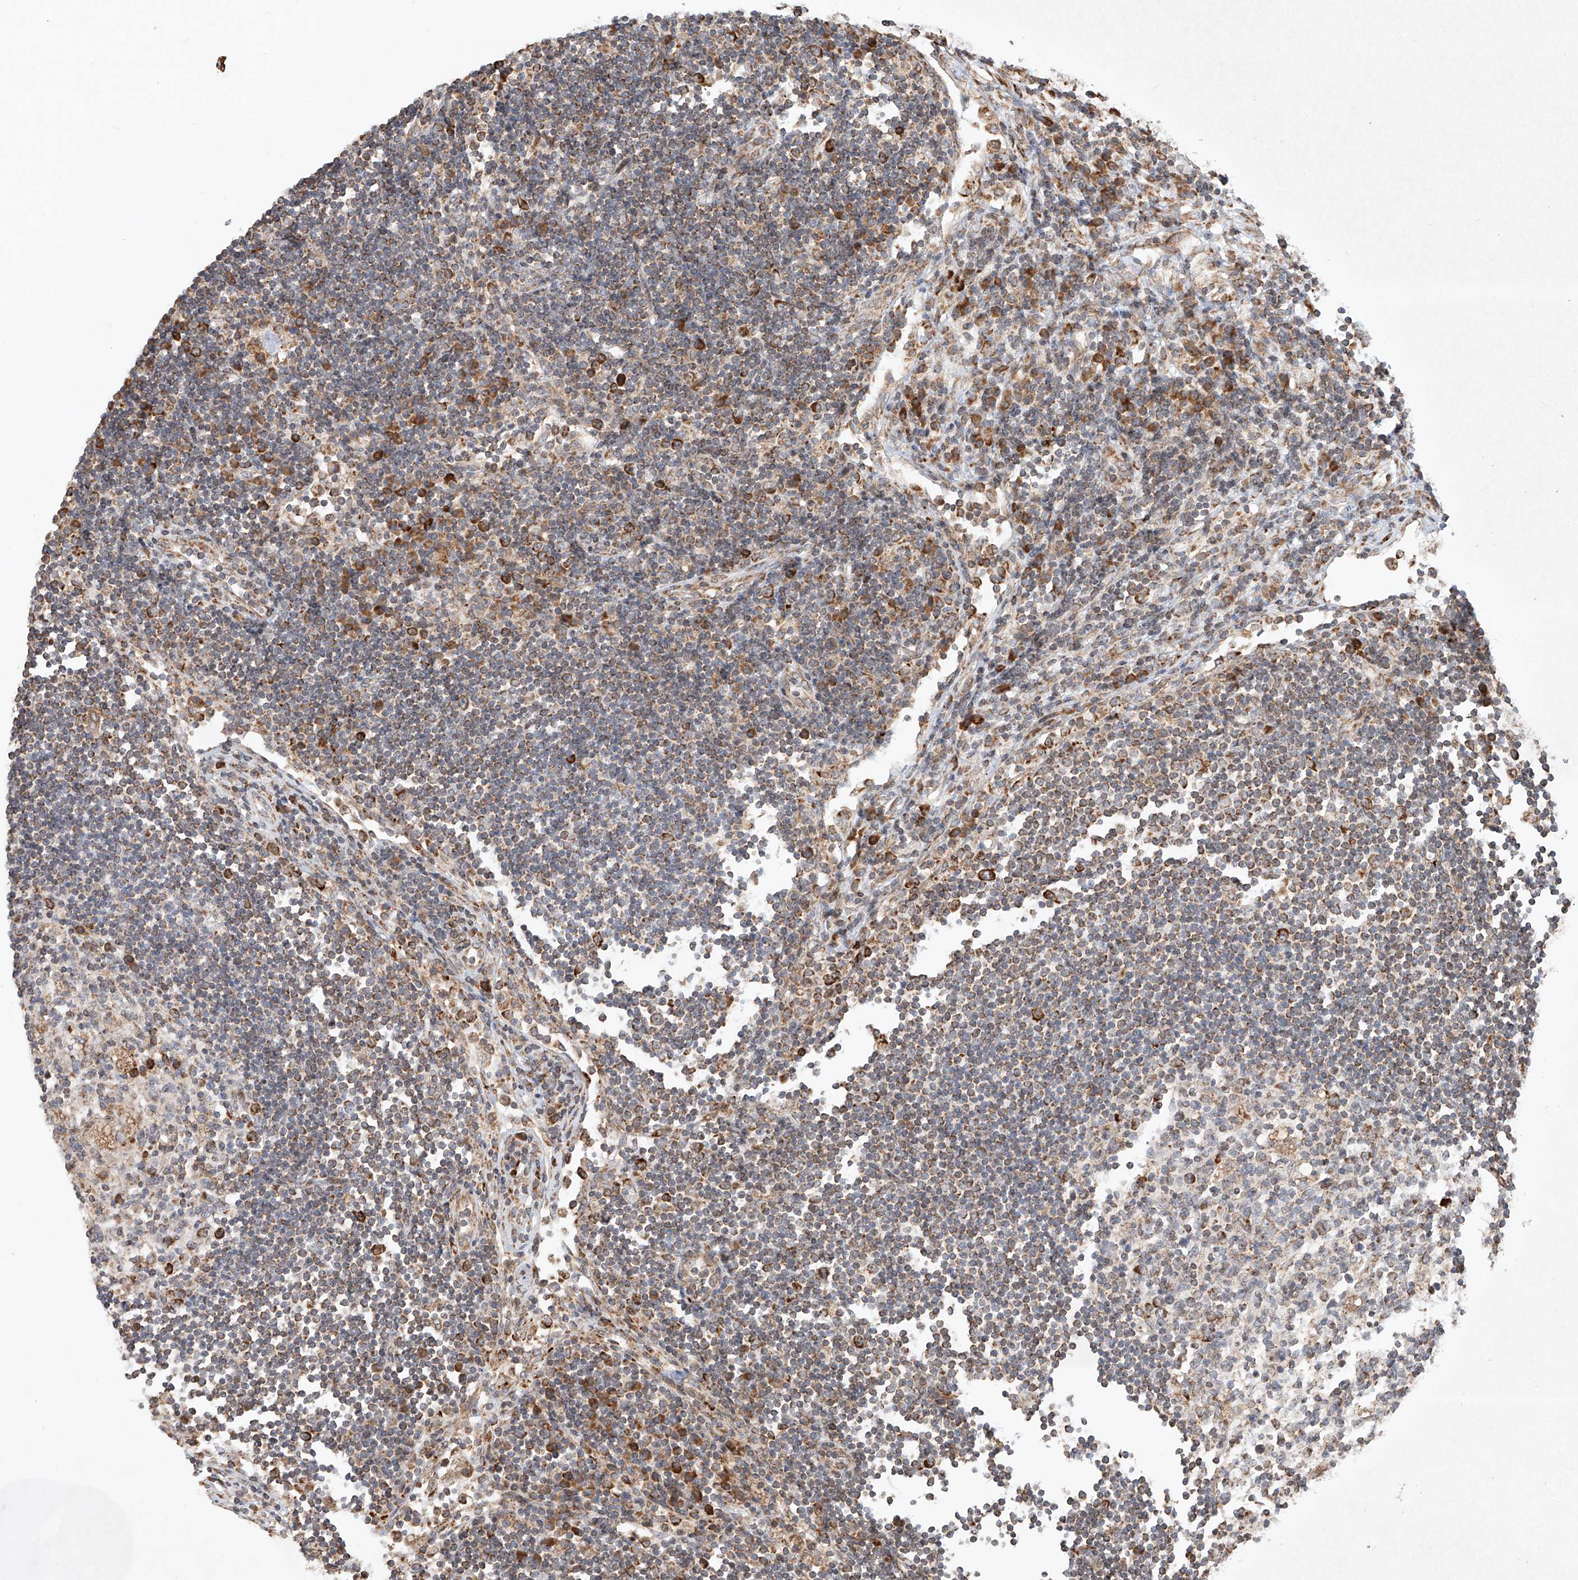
{"staining": {"intensity": "moderate", "quantity": "<25%", "location": "cytoplasmic/membranous"}, "tissue": "lymph node", "cell_type": "Germinal center cells", "image_type": "normal", "snomed": [{"axis": "morphology", "description": "Normal tissue, NOS"}, {"axis": "topography", "description": "Lymph node"}], "caption": "Immunohistochemical staining of unremarkable human lymph node reveals <25% levels of moderate cytoplasmic/membranous protein expression in approximately <25% of germinal center cells.", "gene": "SEMA3B", "patient": {"sex": "female", "age": 53}}